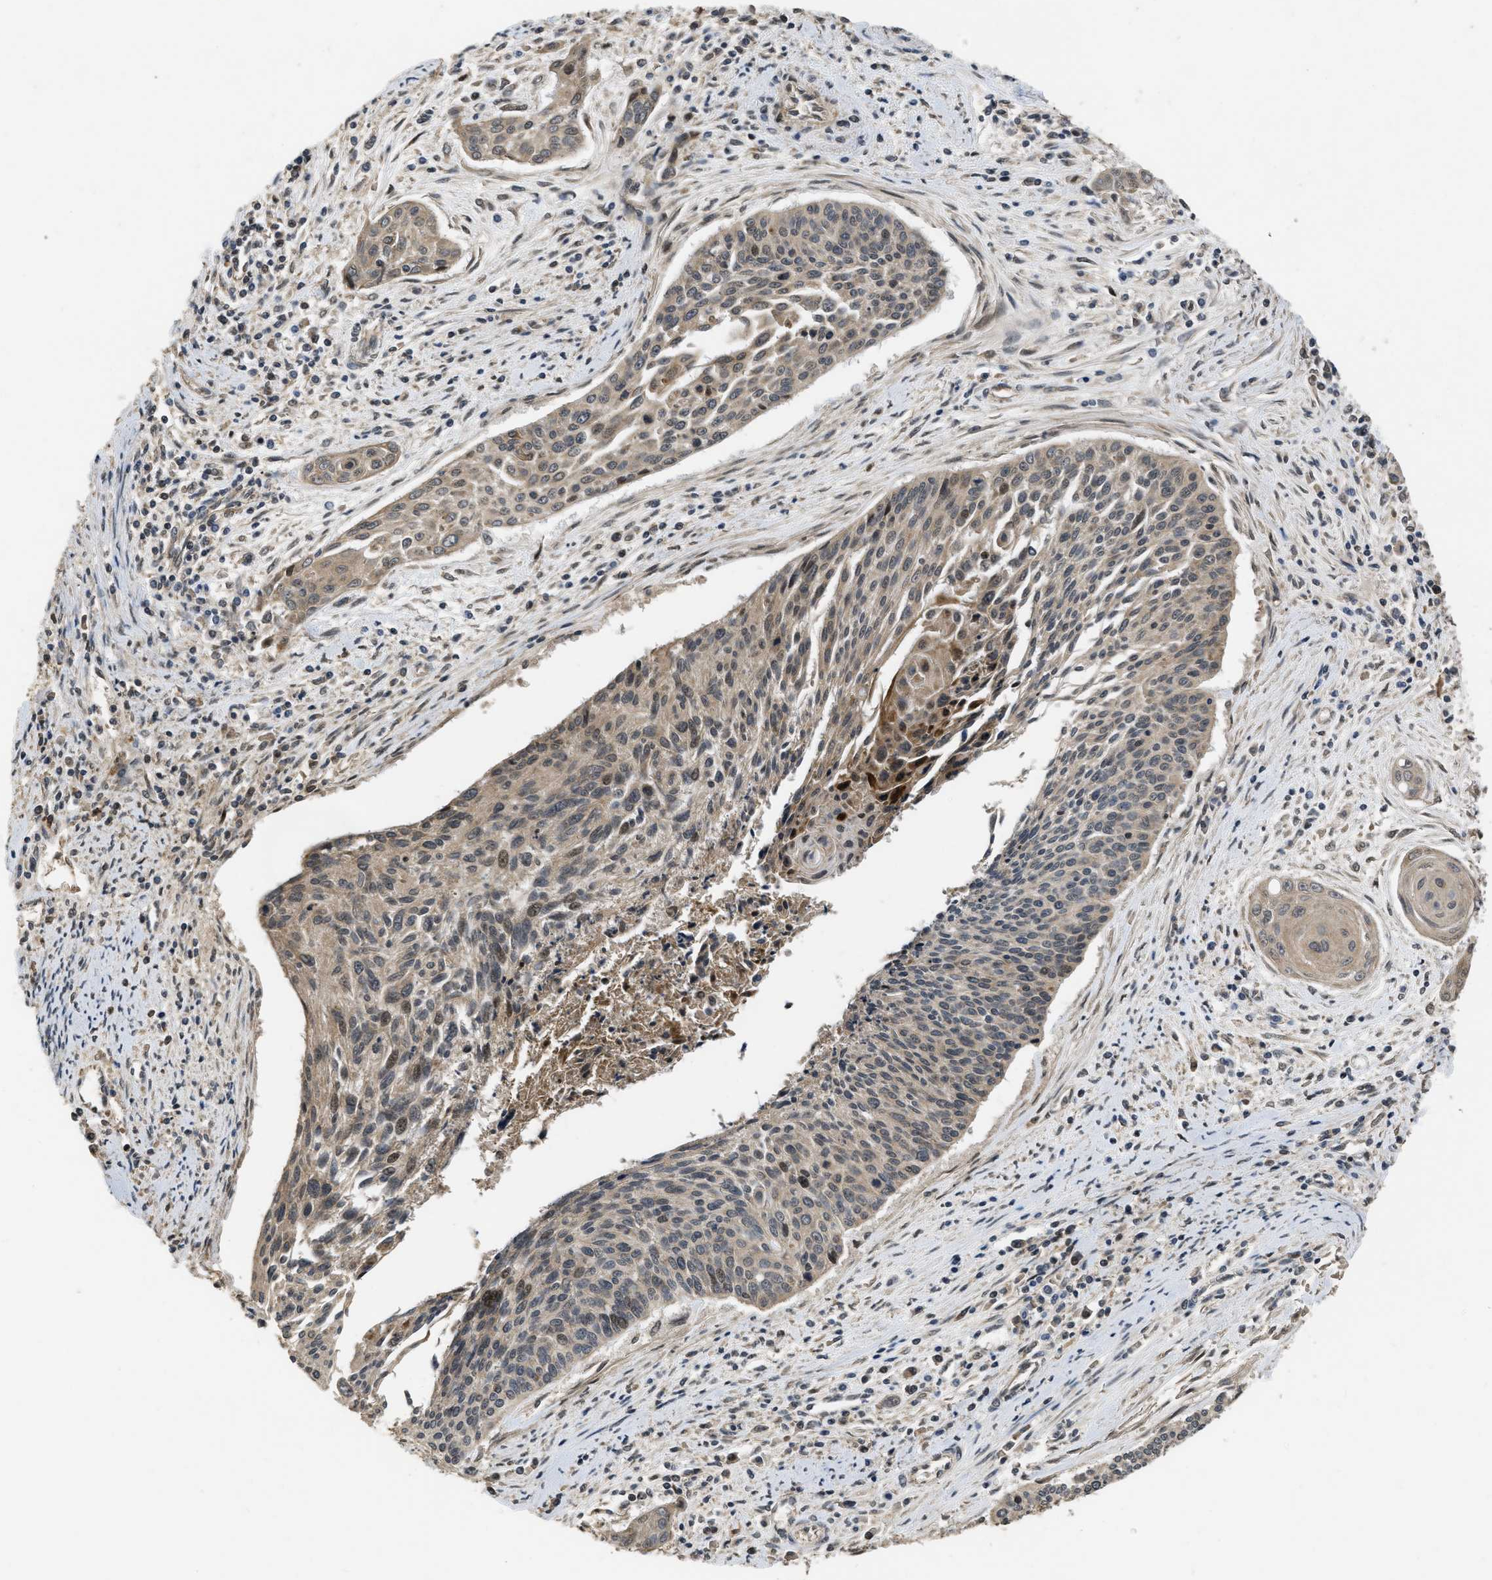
{"staining": {"intensity": "weak", "quantity": ">75%", "location": "cytoplasmic/membranous"}, "tissue": "cervical cancer", "cell_type": "Tumor cells", "image_type": "cancer", "snomed": [{"axis": "morphology", "description": "Squamous cell carcinoma, NOS"}, {"axis": "topography", "description": "Cervix"}], "caption": "Cervical cancer (squamous cell carcinoma) tissue shows weak cytoplasmic/membranous expression in approximately >75% of tumor cells", "gene": "SPTLC1", "patient": {"sex": "female", "age": 55}}